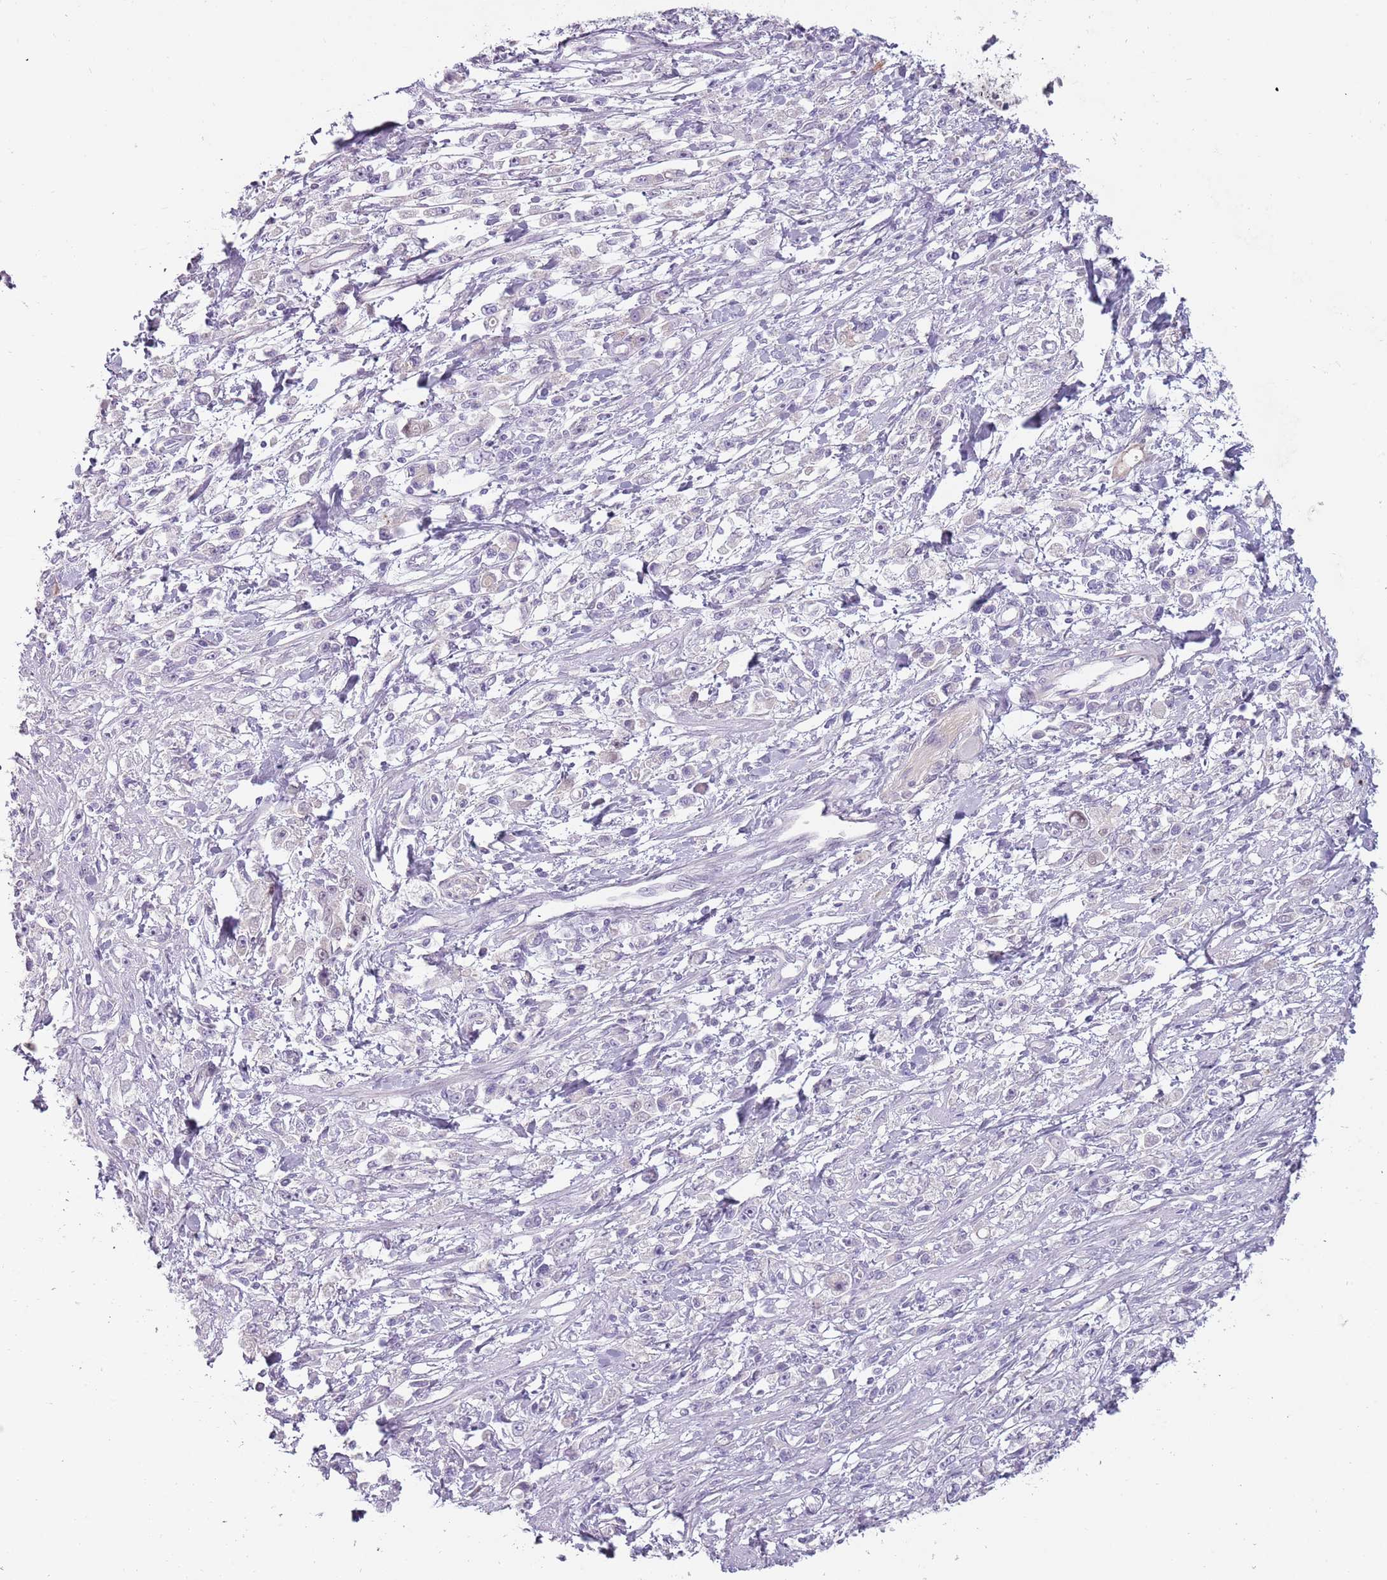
{"staining": {"intensity": "negative", "quantity": "none", "location": "none"}, "tissue": "stomach cancer", "cell_type": "Tumor cells", "image_type": "cancer", "snomed": [{"axis": "morphology", "description": "Adenocarcinoma, NOS"}, {"axis": "topography", "description": "Stomach"}], "caption": "Immunohistochemical staining of adenocarcinoma (stomach) exhibits no significant expression in tumor cells.", "gene": "RFX2", "patient": {"sex": "female", "age": 59}}